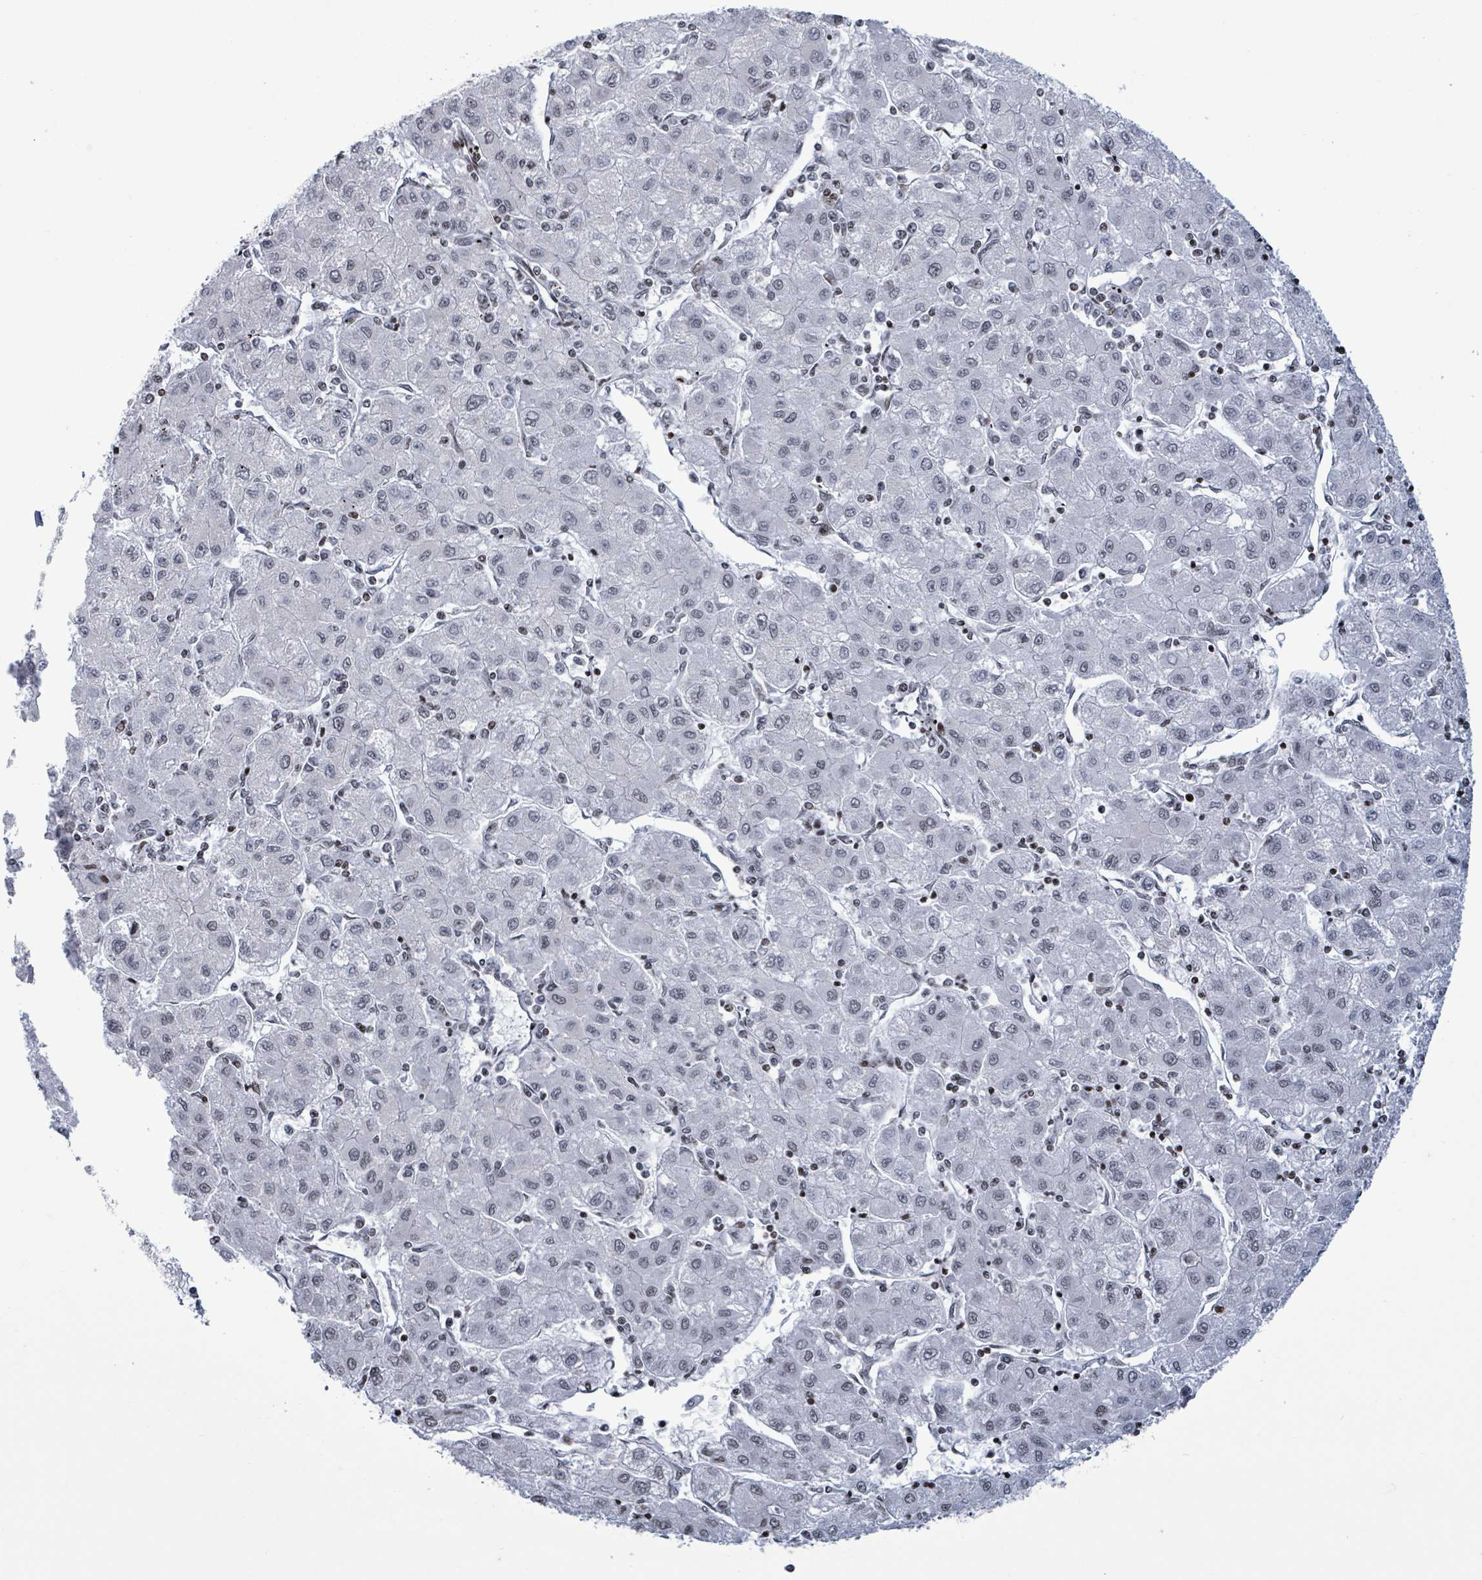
{"staining": {"intensity": "weak", "quantity": "<25%", "location": "nuclear"}, "tissue": "liver cancer", "cell_type": "Tumor cells", "image_type": "cancer", "snomed": [{"axis": "morphology", "description": "Carcinoma, Hepatocellular, NOS"}, {"axis": "topography", "description": "Liver"}], "caption": "This is a micrograph of immunohistochemistry (IHC) staining of liver cancer (hepatocellular carcinoma), which shows no positivity in tumor cells. The staining is performed using DAB brown chromogen with nuclei counter-stained in using hematoxylin.", "gene": "FNDC4", "patient": {"sex": "male", "age": 72}}